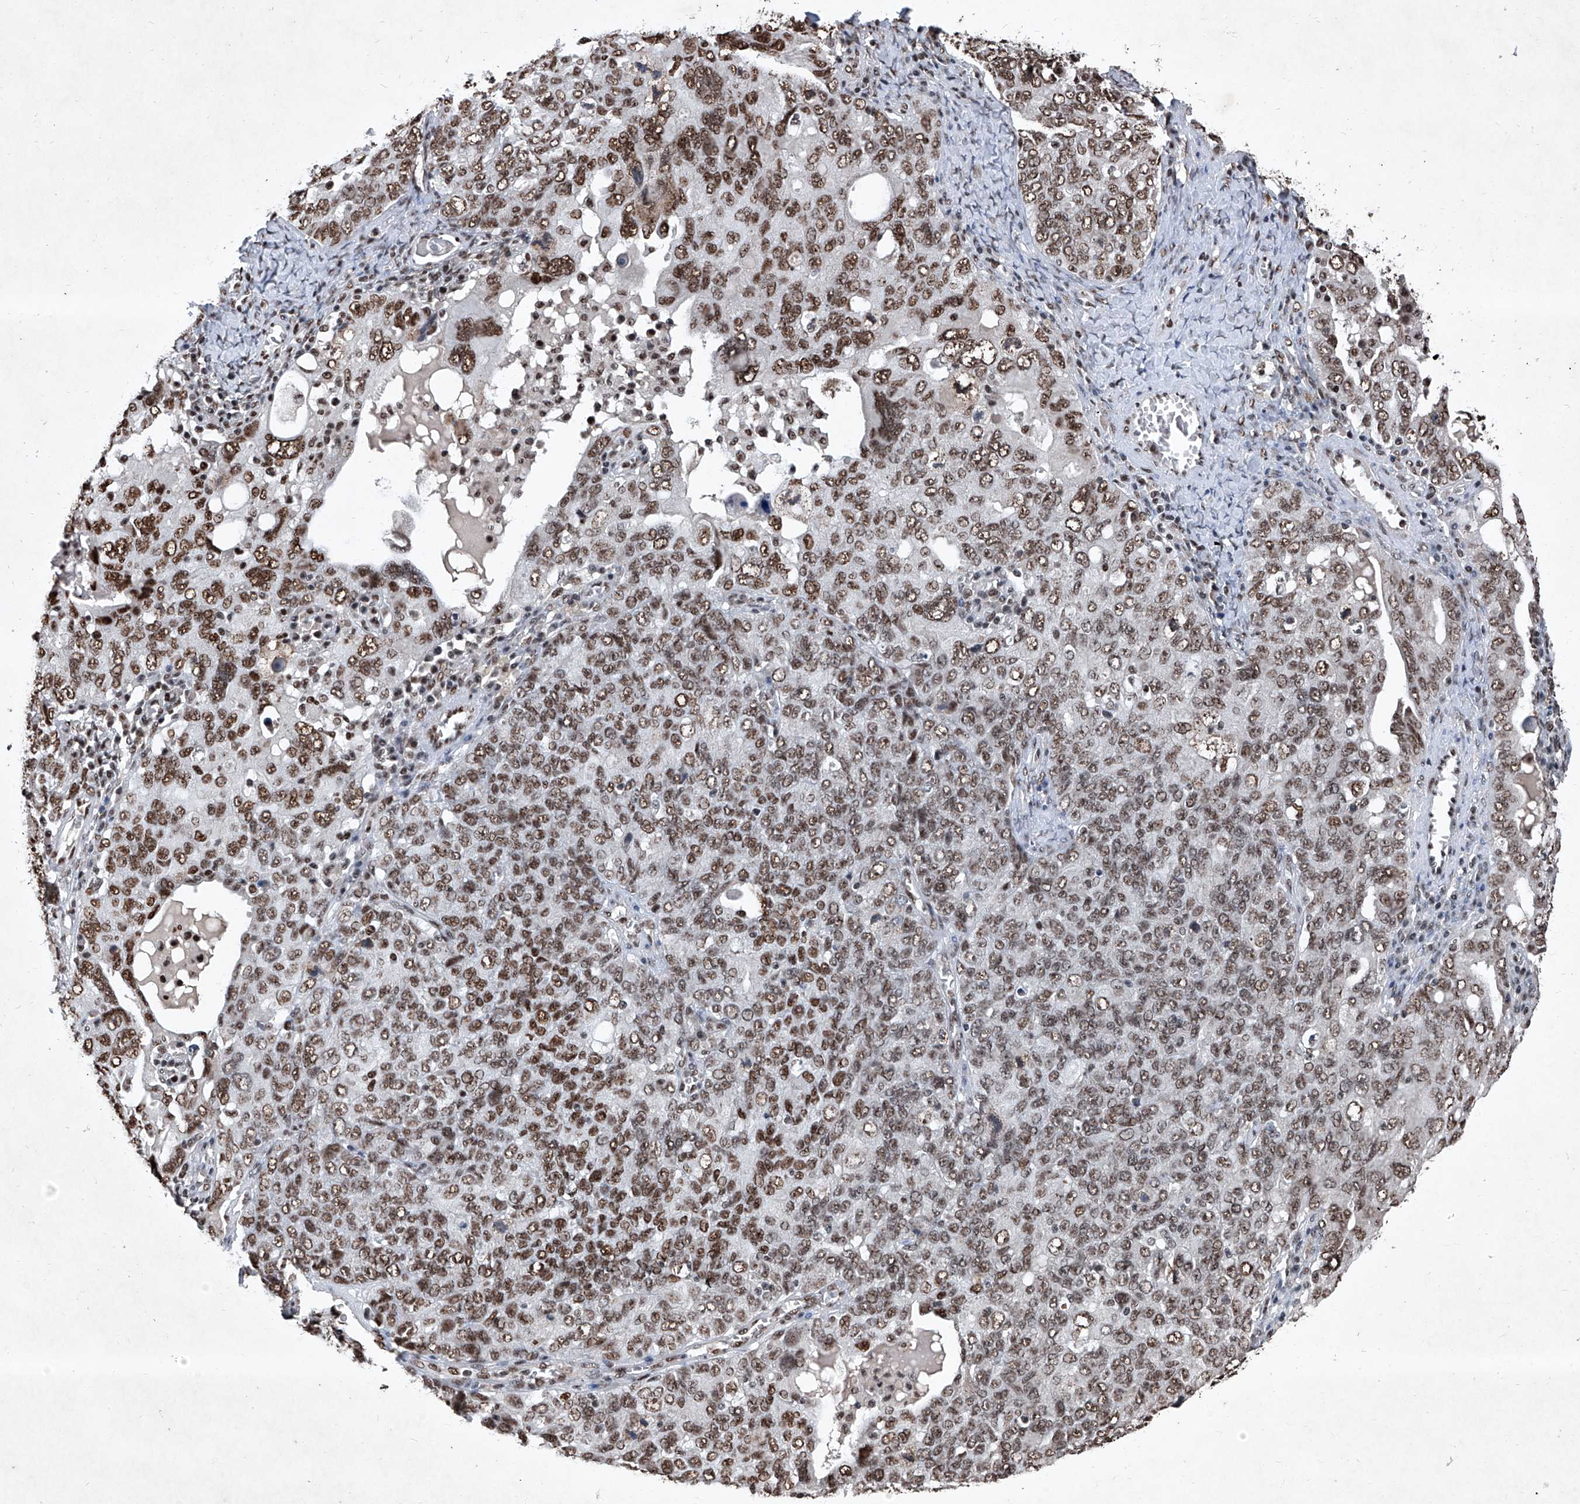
{"staining": {"intensity": "moderate", "quantity": ">75%", "location": "nuclear"}, "tissue": "ovarian cancer", "cell_type": "Tumor cells", "image_type": "cancer", "snomed": [{"axis": "morphology", "description": "Carcinoma, endometroid"}, {"axis": "topography", "description": "Ovary"}], "caption": "Immunohistochemical staining of human ovarian endometroid carcinoma exhibits moderate nuclear protein positivity in about >75% of tumor cells. The staining is performed using DAB (3,3'-diaminobenzidine) brown chromogen to label protein expression. The nuclei are counter-stained blue using hematoxylin.", "gene": "DDX39B", "patient": {"sex": "female", "age": 62}}